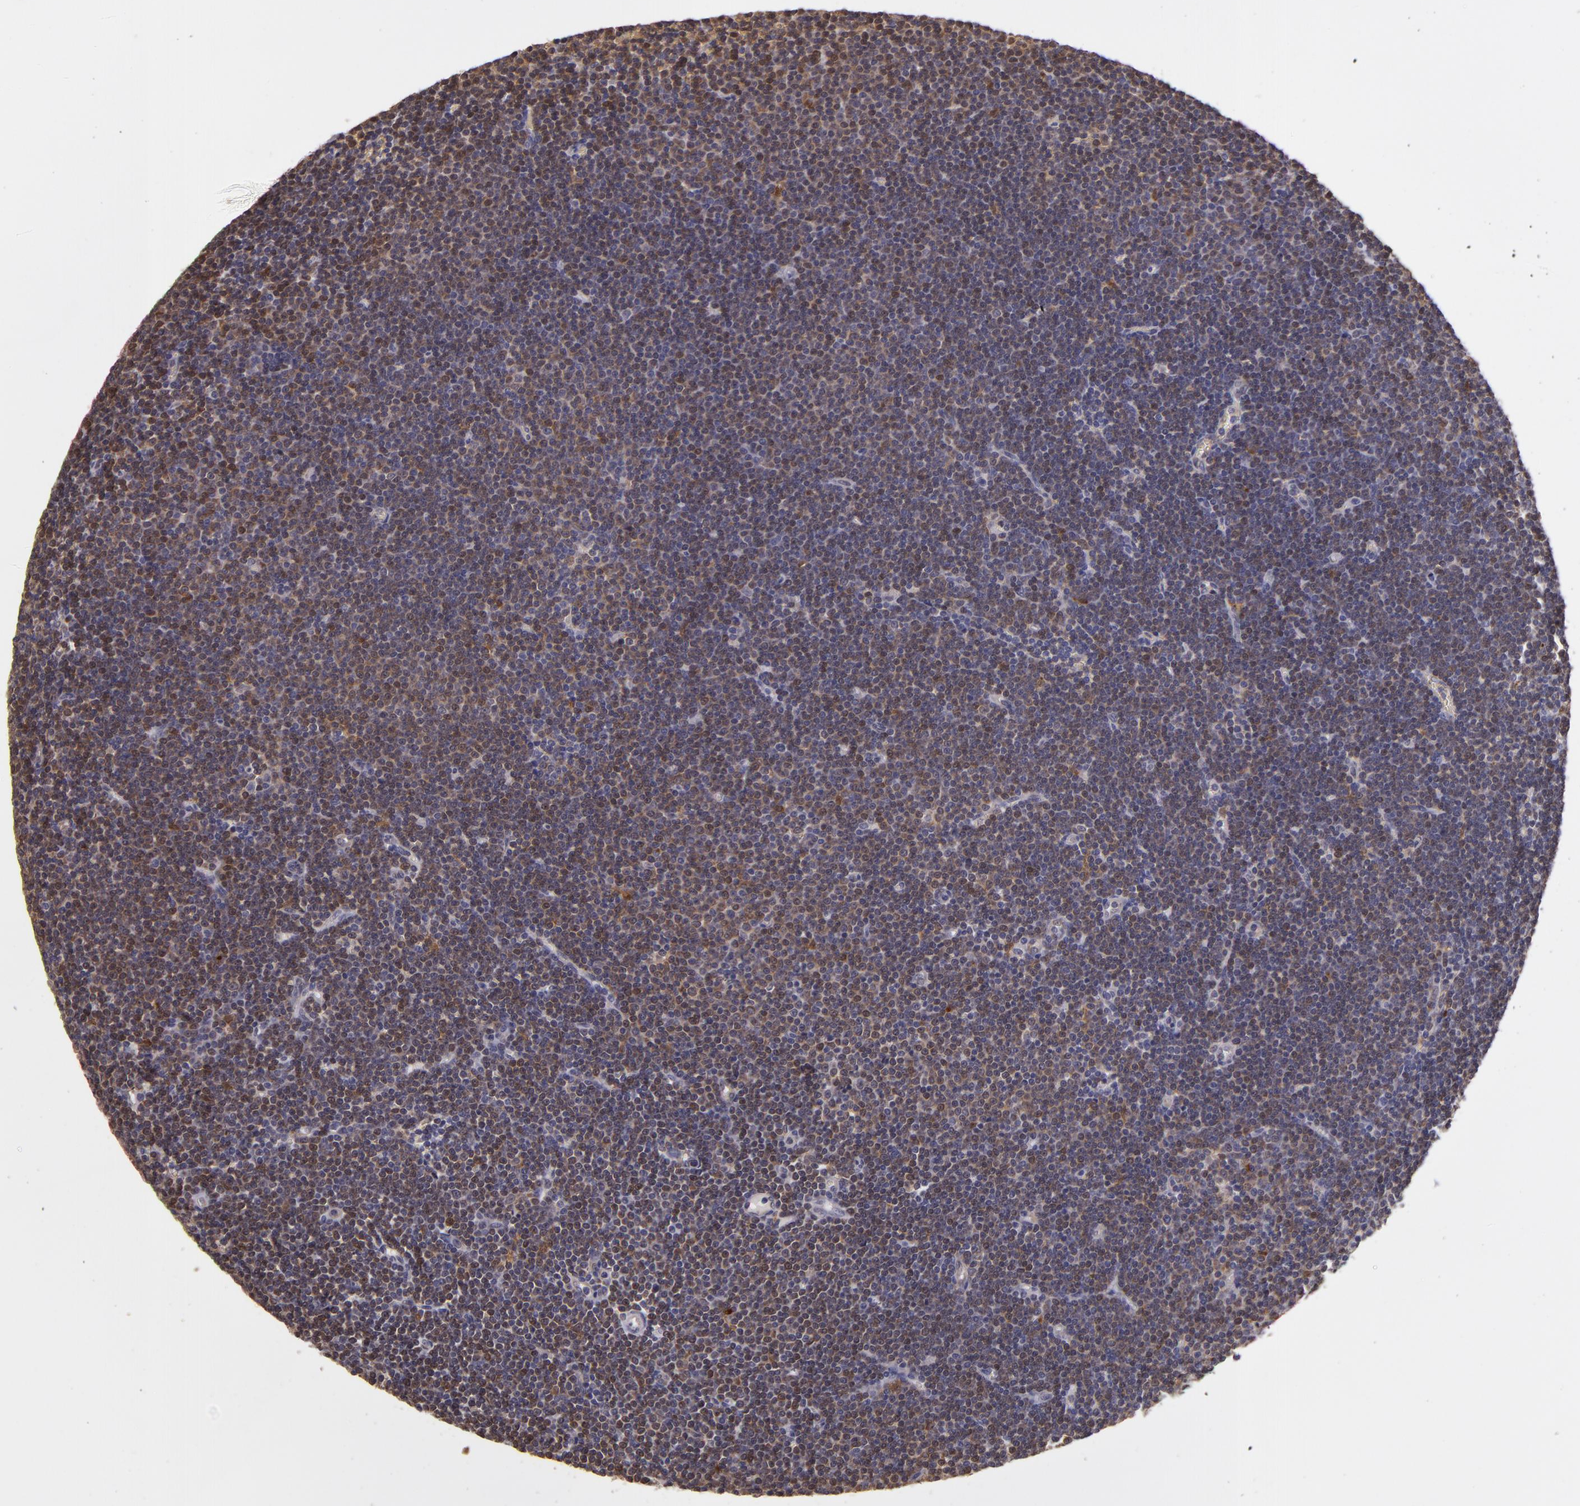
{"staining": {"intensity": "weak", "quantity": "25%-75%", "location": "cytoplasmic/membranous"}, "tissue": "lymphoma", "cell_type": "Tumor cells", "image_type": "cancer", "snomed": [{"axis": "morphology", "description": "Malignant lymphoma, non-Hodgkin's type, Low grade"}, {"axis": "topography", "description": "Lymph node"}], "caption": "Protein expression analysis of lymphoma exhibits weak cytoplasmic/membranous staining in approximately 25%-75% of tumor cells.", "gene": "FHIT", "patient": {"sex": "female", "age": 73}}